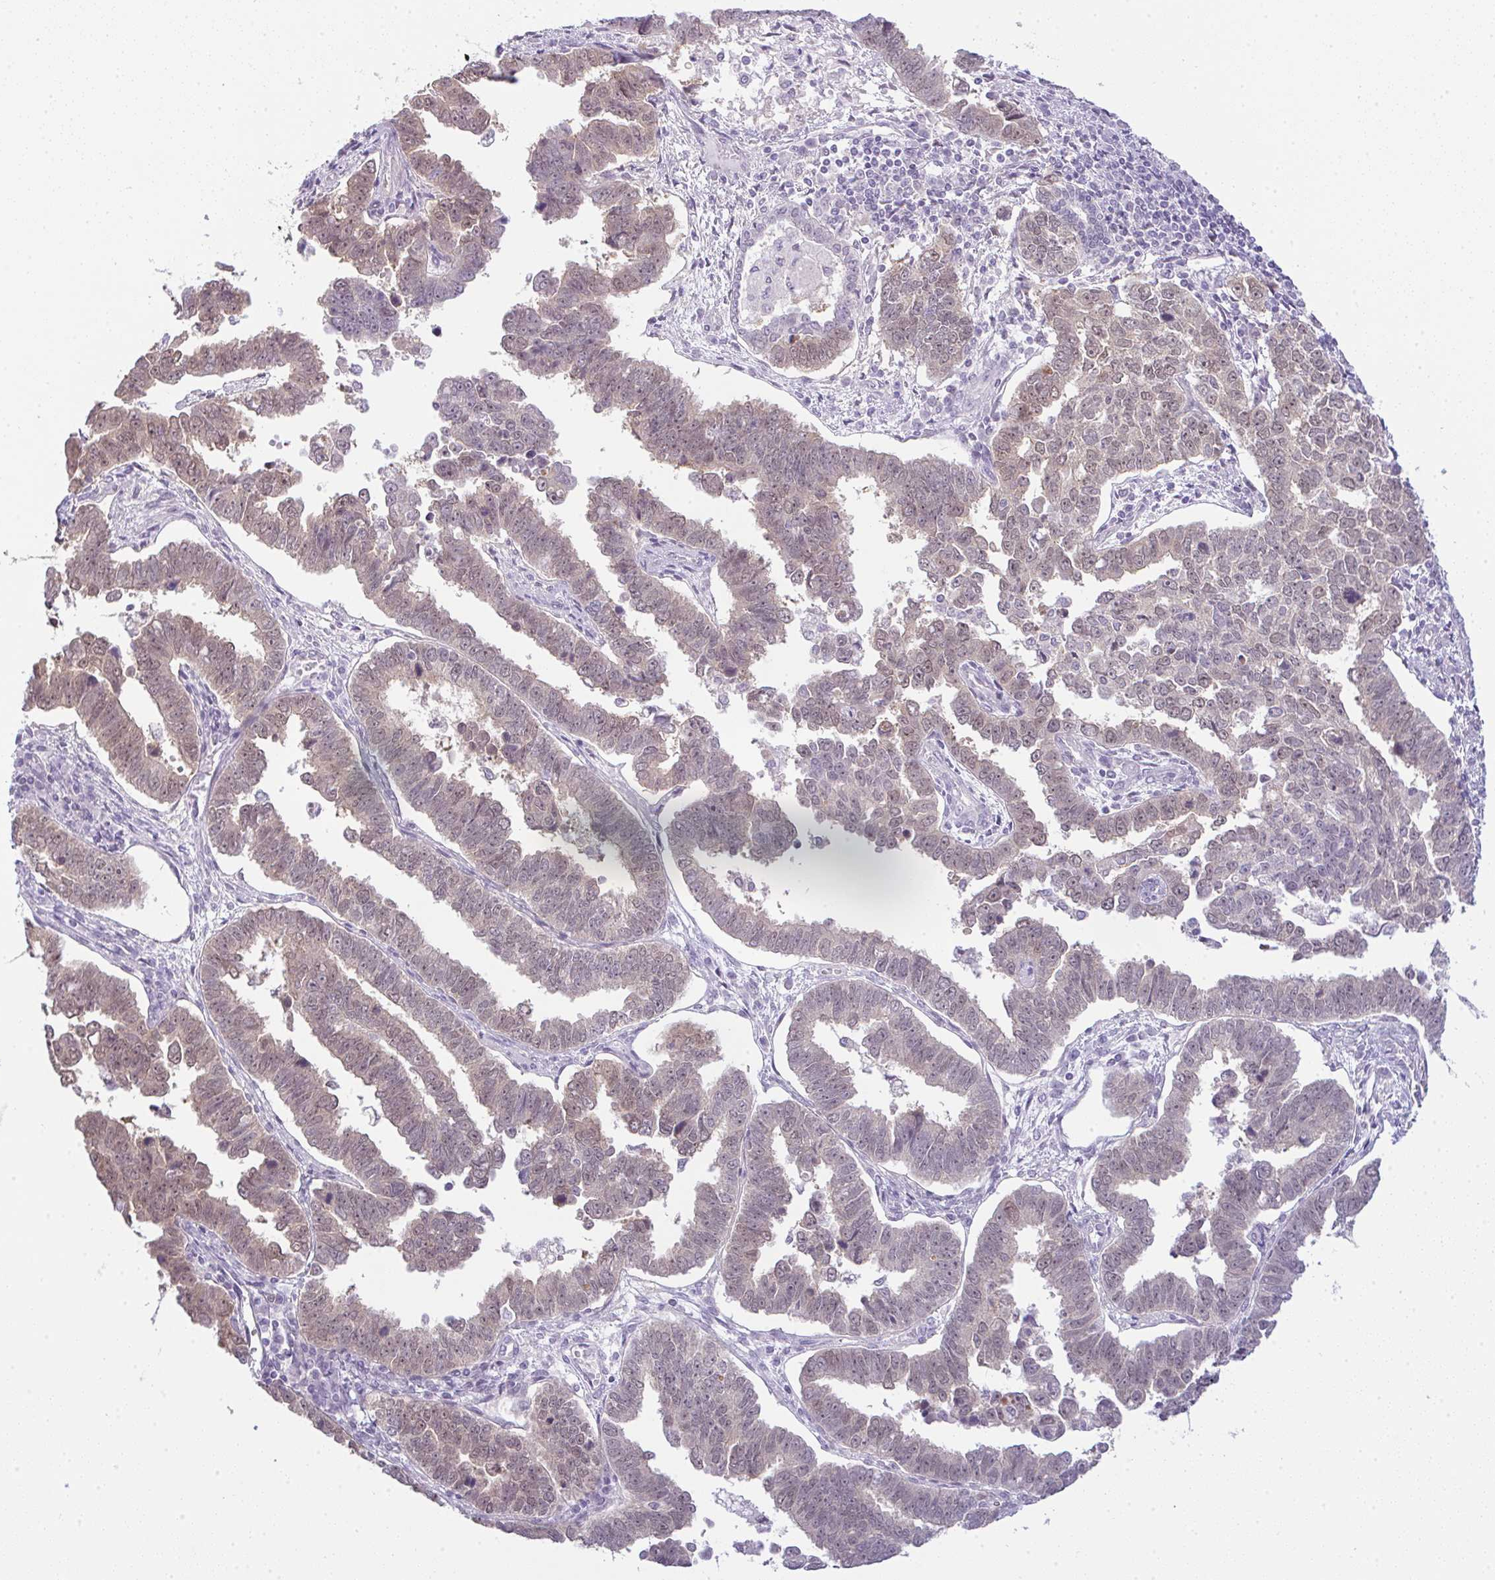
{"staining": {"intensity": "weak", "quantity": "25%-75%", "location": "nuclear"}, "tissue": "endometrial cancer", "cell_type": "Tumor cells", "image_type": "cancer", "snomed": [{"axis": "morphology", "description": "Adenocarcinoma, NOS"}, {"axis": "topography", "description": "Endometrium"}], "caption": "This image displays IHC staining of endometrial cancer, with low weak nuclear expression in approximately 25%-75% of tumor cells.", "gene": "CSE1L", "patient": {"sex": "female", "age": 75}}